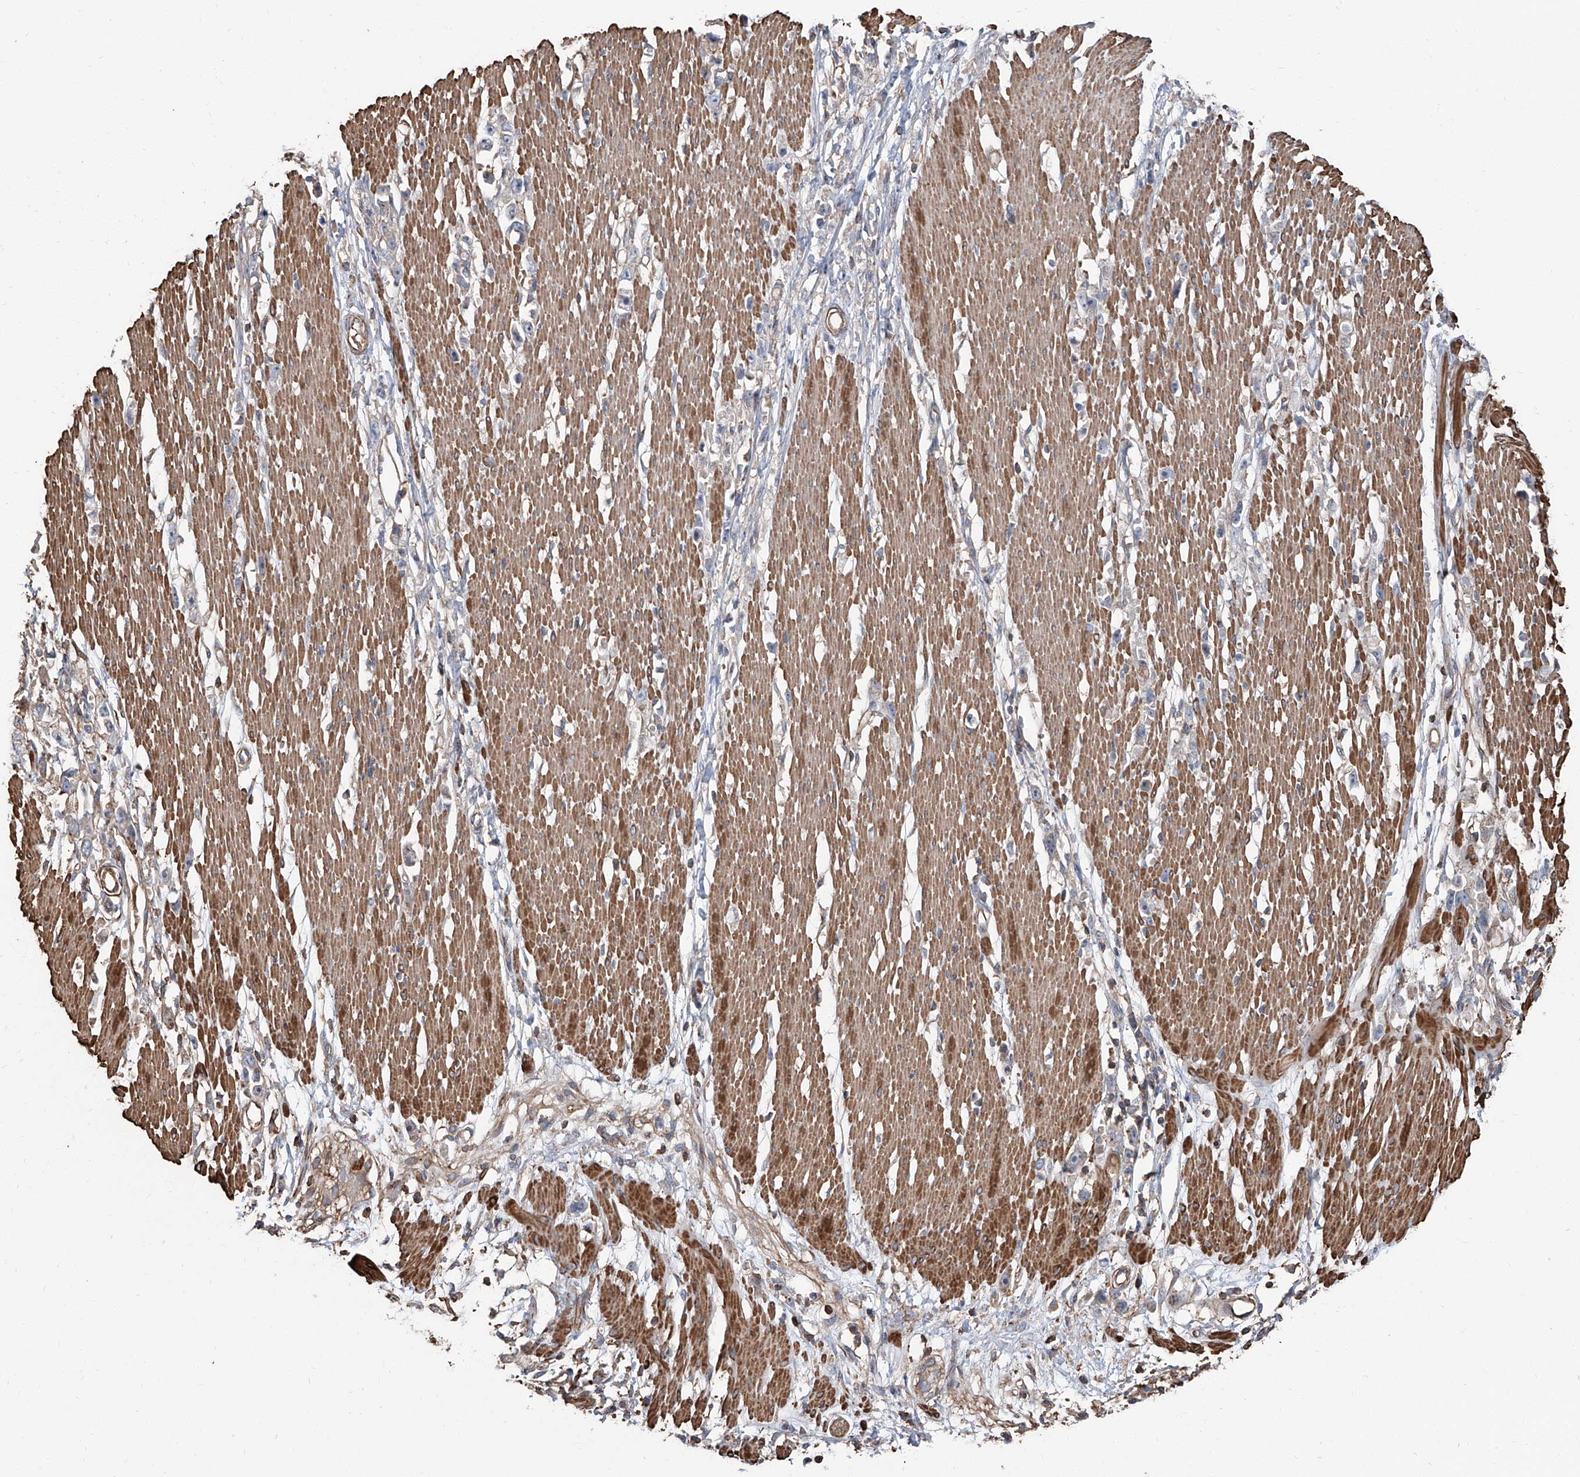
{"staining": {"intensity": "negative", "quantity": "none", "location": "none"}, "tissue": "stomach cancer", "cell_type": "Tumor cells", "image_type": "cancer", "snomed": [{"axis": "morphology", "description": "Adenocarcinoma, NOS"}, {"axis": "topography", "description": "Stomach"}], "caption": "Immunohistochemical staining of human stomach cancer shows no significant expression in tumor cells.", "gene": "PIEZO2", "patient": {"sex": "female", "age": 59}}